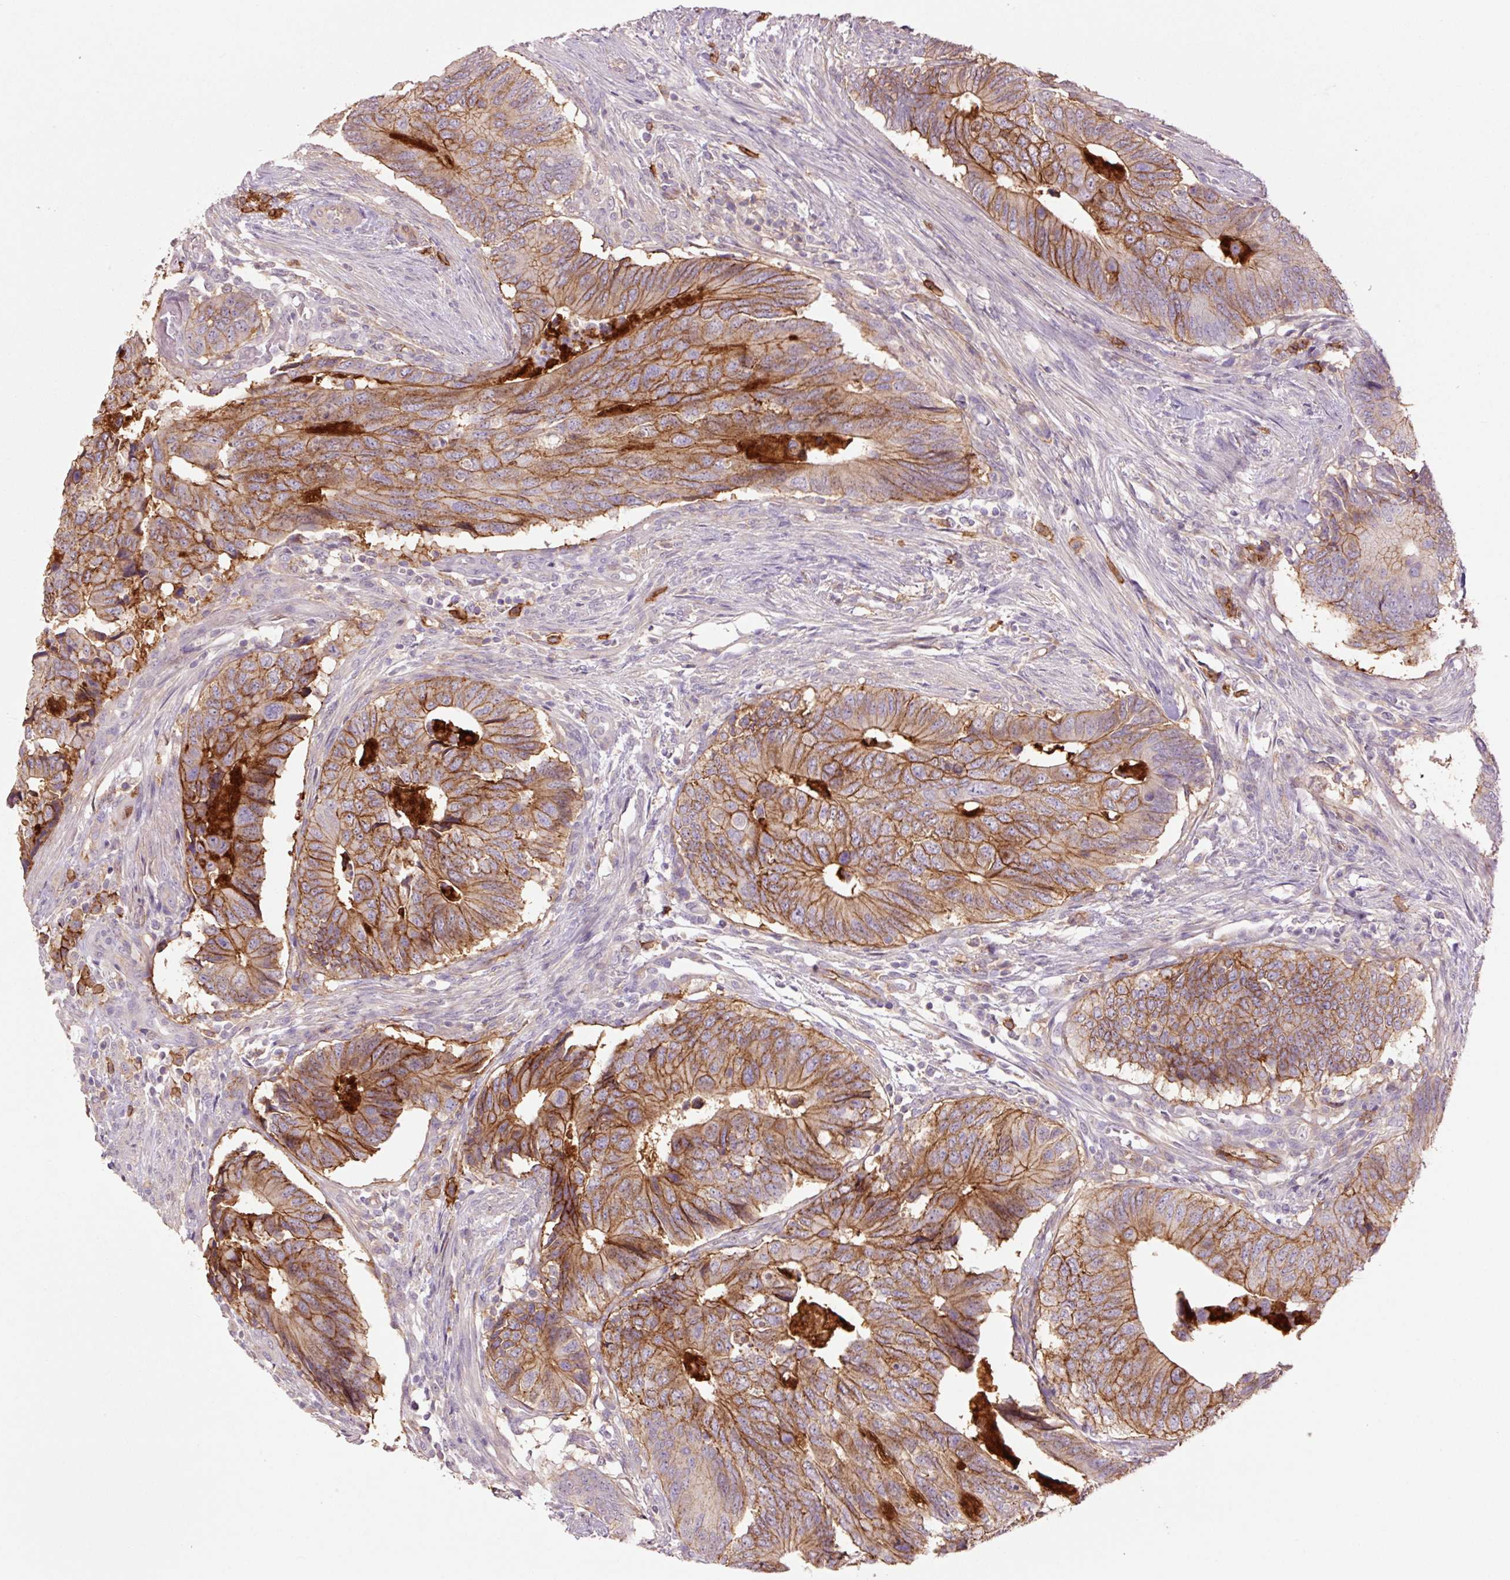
{"staining": {"intensity": "moderate", "quantity": ">75%", "location": "cytoplasmic/membranous"}, "tissue": "colorectal cancer", "cell_type": "Tumor cells", "image_type": "cancer", "snomed": [{"axis": "morphology", "description": "Adenocarcinoma, NOS"}, {"axis": "topography", "description": "Colon"}], "caption": "Moderate cytoplasmic/membranous expression for a protein is present in approximately >75% of tumor cells of colorectal cancer using immunohistochemistry (IHC).", "gene": "SLC1A4", "patient": {"sex": "male", "age": 87}}